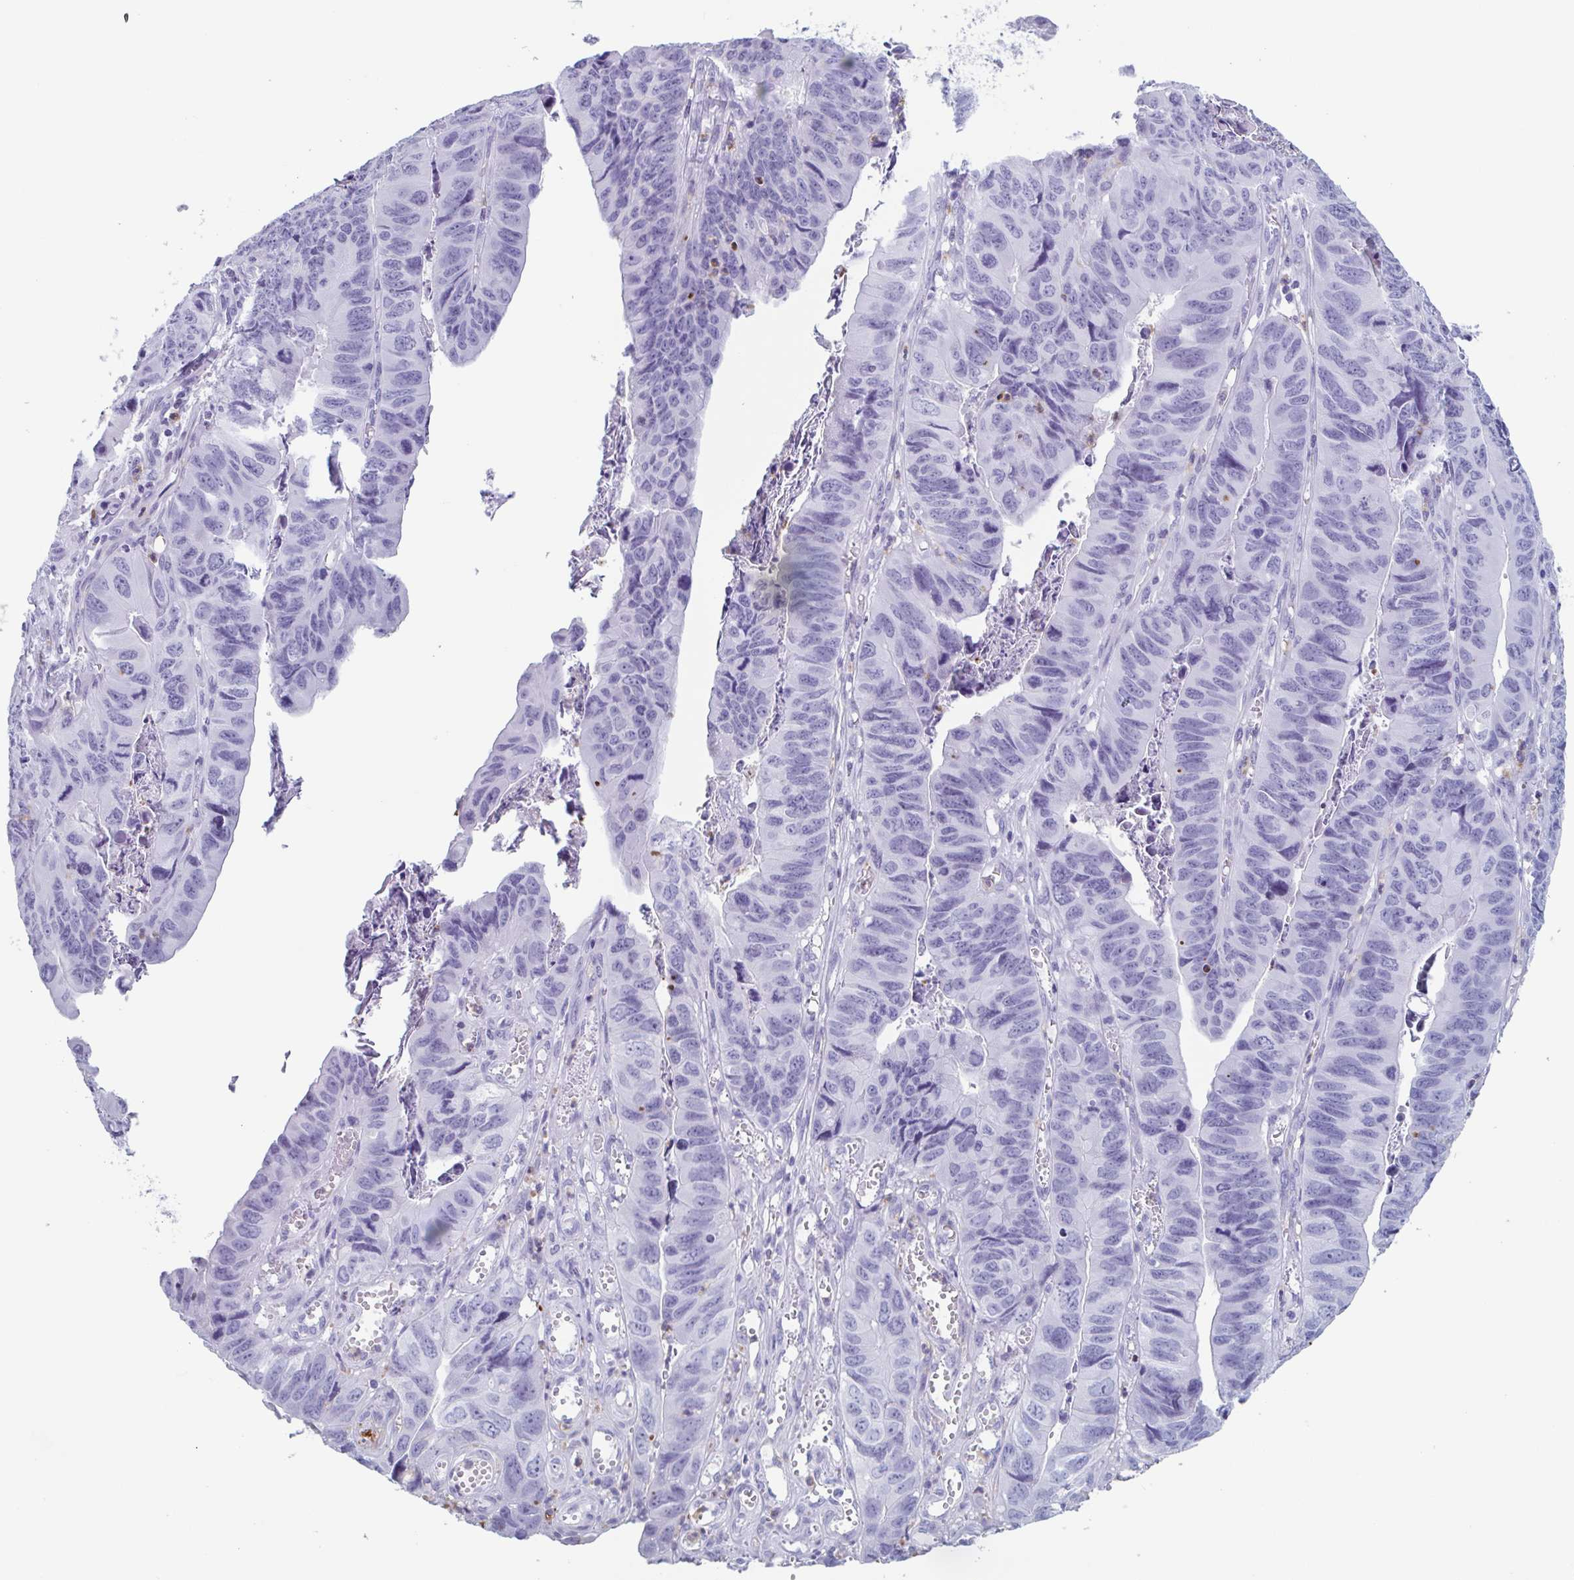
{"staining": {"intensity": "negative", "quantity": "none", "location": "none"}, "tissue": "stomach cancer", "cell_type": "Tumor cells", "image_type": "cancer", "snomed": [{"axis": "morphology", "description": "Adenocarcinoma, NOS"}, {"axis": "topography", "description": "Stomach, lower"}], "caption": "There is no significant positivity in tumor cells of stomach cancer (adenocarcinoma). The staining is performed using DAB brown chromogen with nuclei counter-stained in using hematoxylin.", "gene": "BPI", "patient": {"sex": "male", "age": 77}}